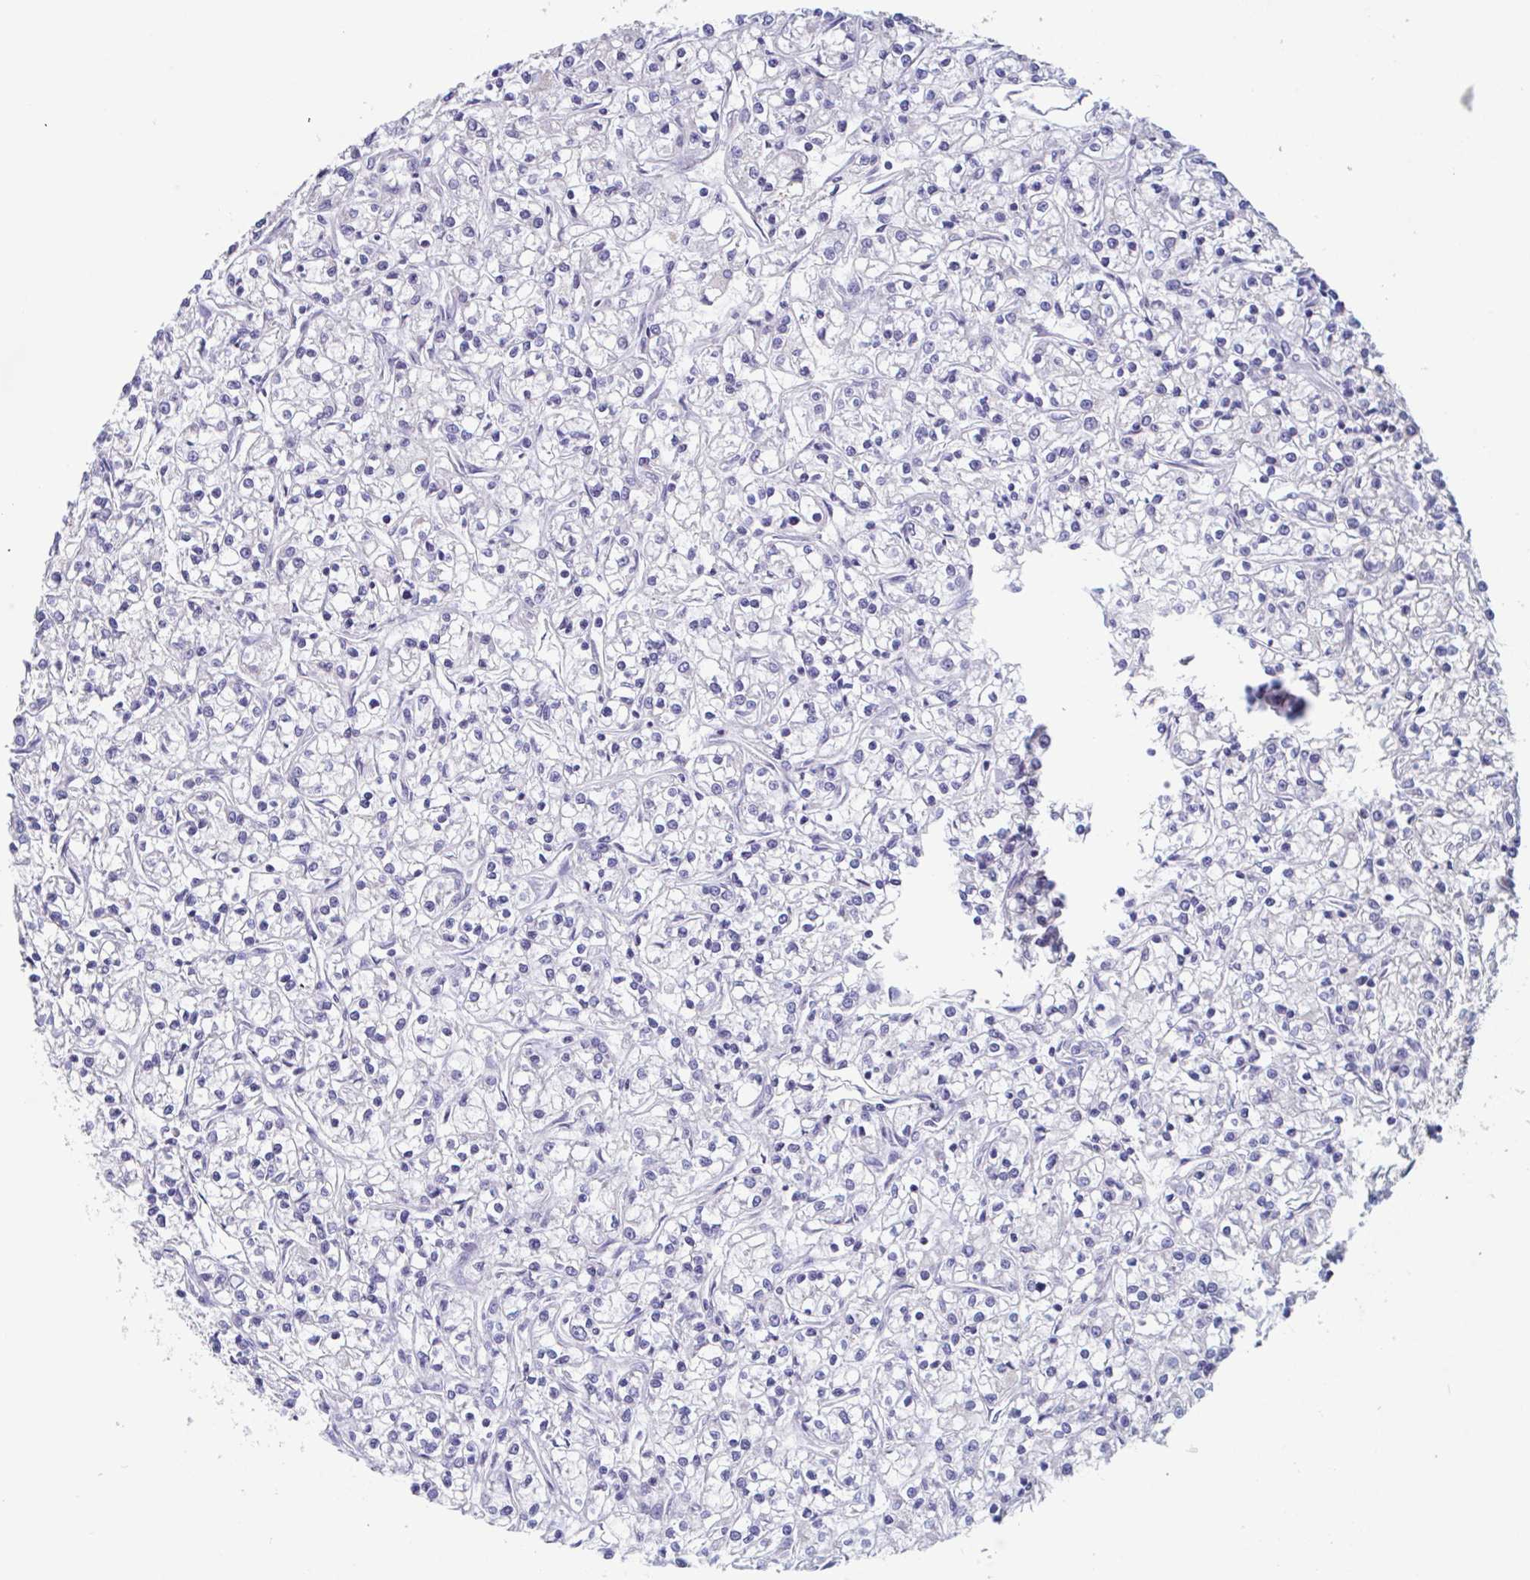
{"staining": {"intensity": "negative", "quantity": "none", "location": "none"}, "tissue": "renal cancer", "cell_type": "Tumor cells", "image_type": "cancer", "snomed": [{"axis": "morphology", "description": "Adenocarcinoma, NOS"}, {"axis": "topography", "description": "Kidney"}], "caption": "Tumor cells show no significant protein staining in renal adenocarcinoma.", "gene": "UNKL", "patient": {"sex": "female", "age": 59}}